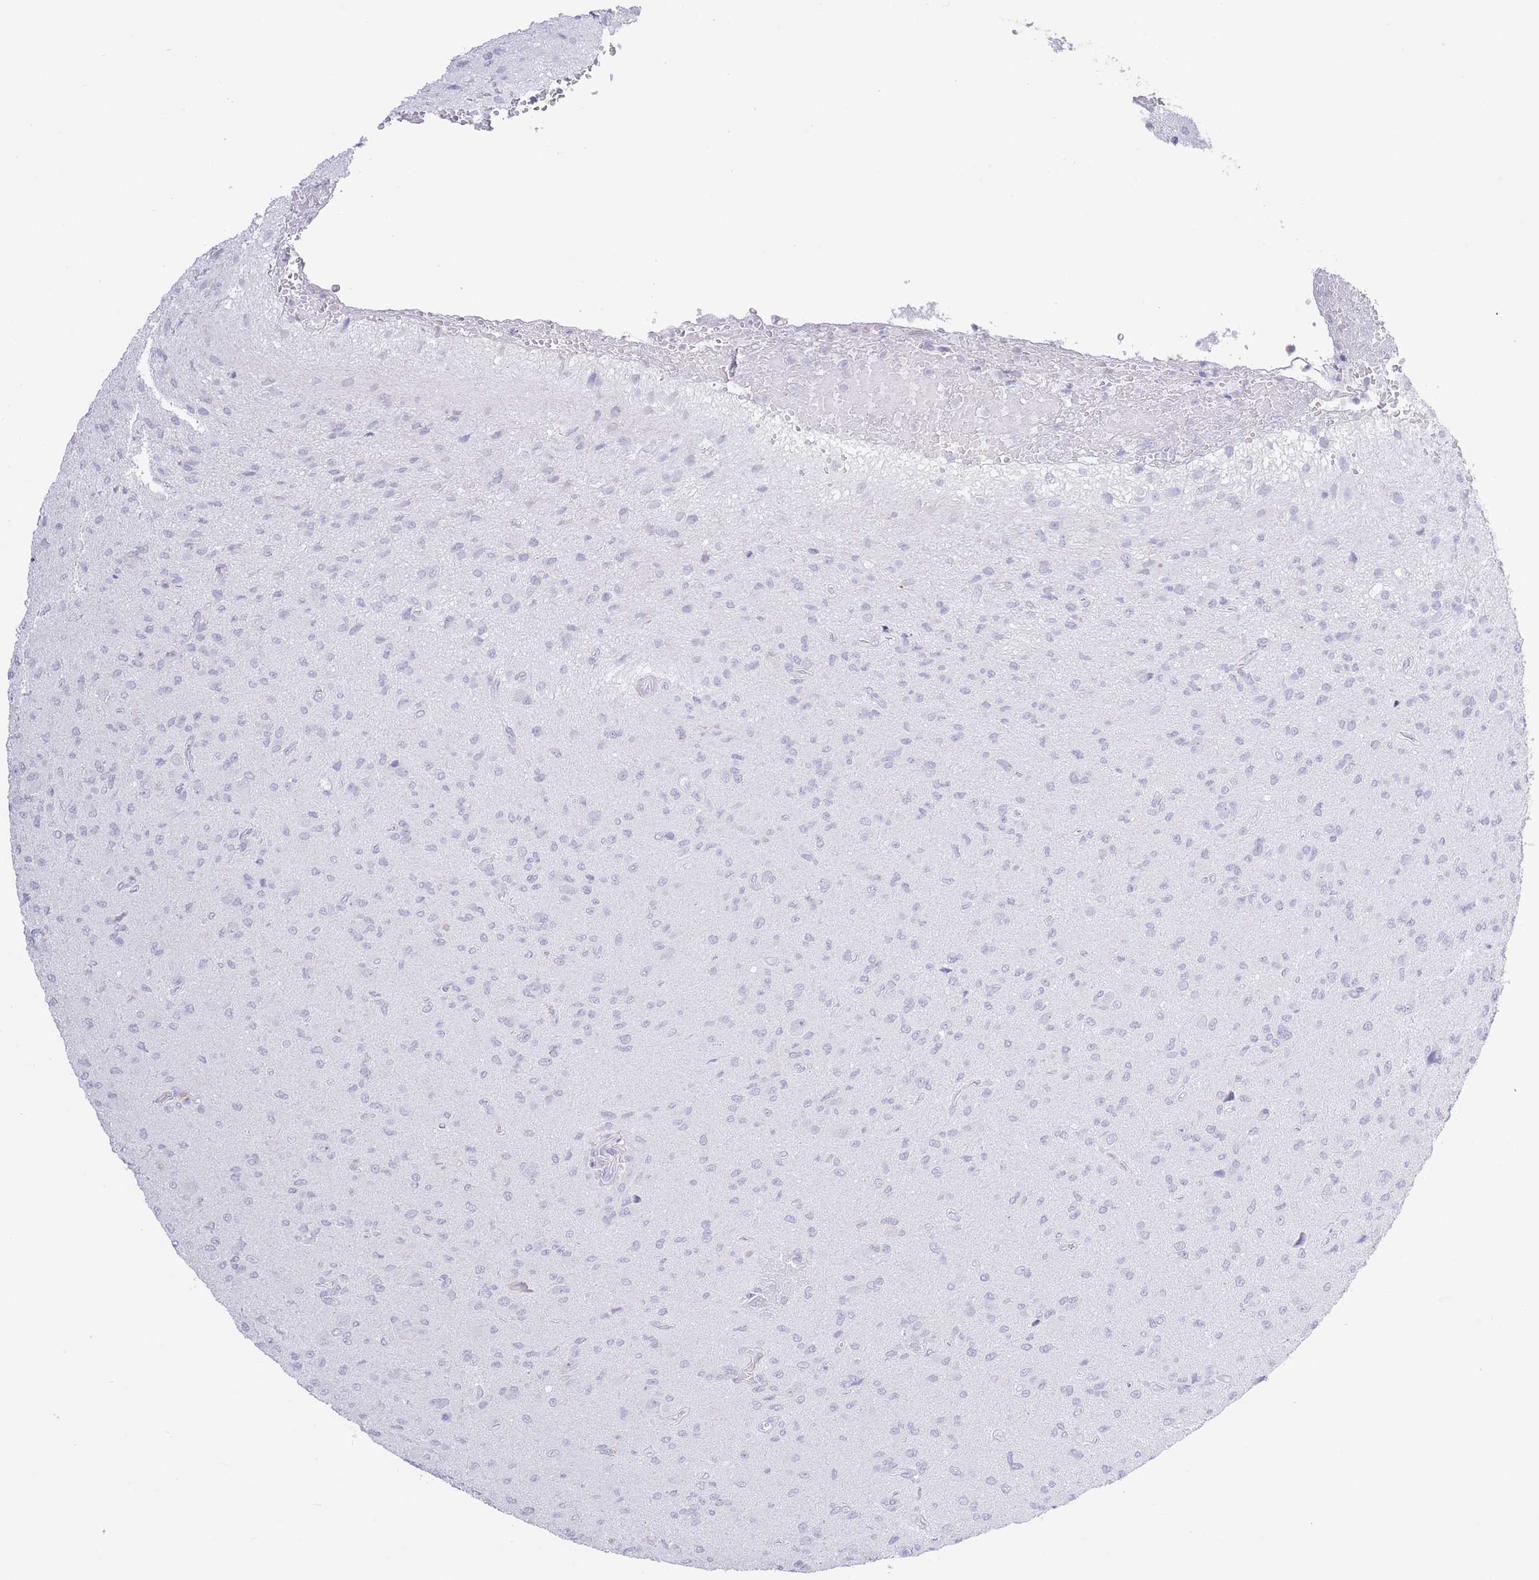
{"staining": {"intensity": "negative", "quantity": "none", "location": "none"}, "tissue": "glioma", "cell_type": "Tumor cells", "image_type": "cancer", "snomed": [{"axis": "morphology", "description": "Glioma, malignant, High grade"}, {"axis": "topography", "description": "Brain"}], "caption": "IHC of glioma demonstrates no expression in tumor cells. (DAB immunohistochemistry with hematoxylin counter stain).", "gene": "PKLR", "patient": {"sex": "male", "age": 36}}